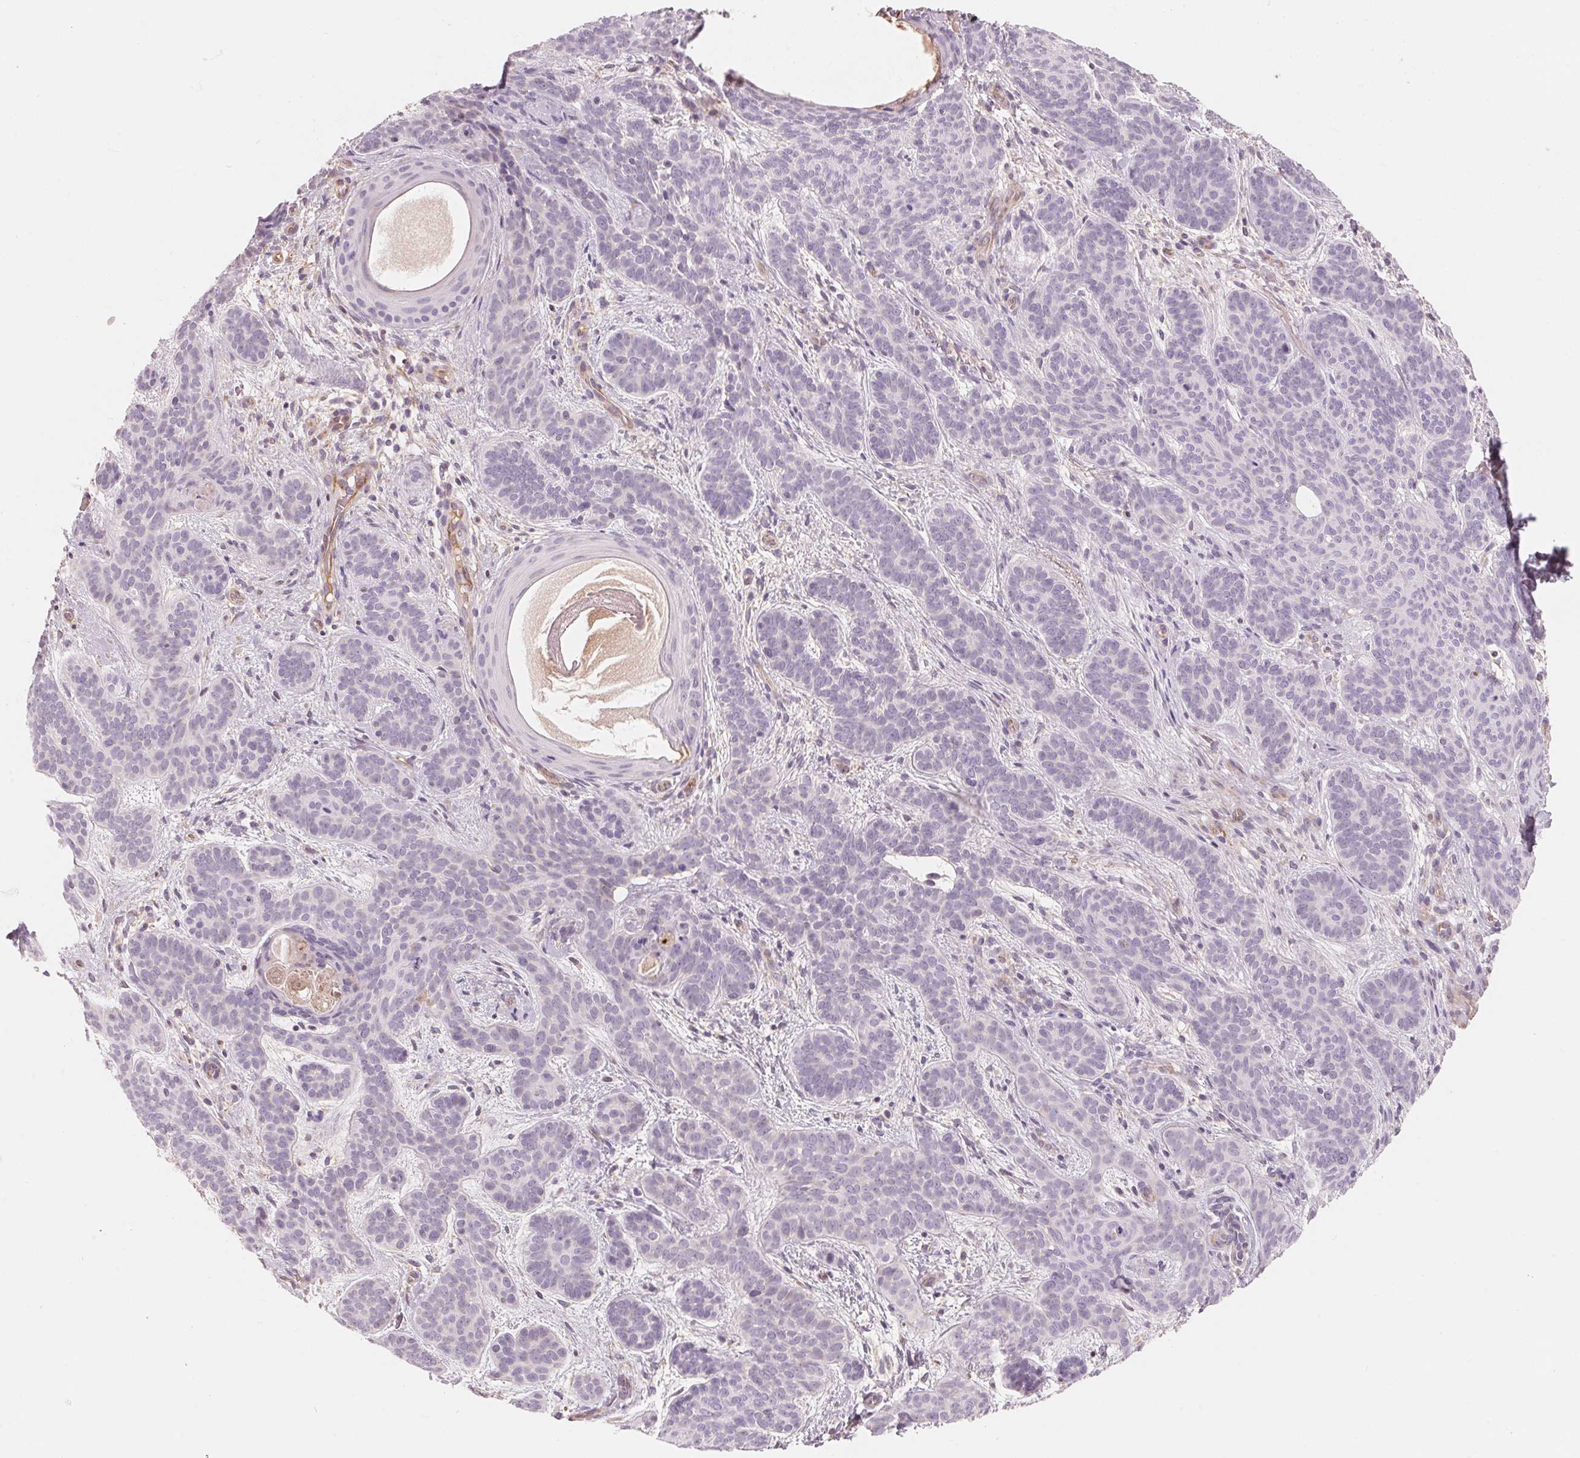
{"staining": {"intensity": "negative", "quantity": "none", "location": "none"}, "tissue": "skin cancer", "cell_type": "Tumor cells", "image_type": "cancer", "snomed": [{"axis": "morphology", "description": "Basal cell carcinoma"}, {"axis": "topography", "description": "Skin"}], "caption": "High magnification brightfield microscopy of skin cancer (basal cell carcinoma) stained with DAB (3,3'-diaminobenzidine) (brown) and counterstained with hematoxylin (blue): tumor cells show no significant staining. (Brightfield microscopy of DAB (3,3'-diaminobenzidine) immunohistochemistry (IHC) at high magnification).", "gene": "CFHR2", "patient": {"sex": "female", "age": 82}}